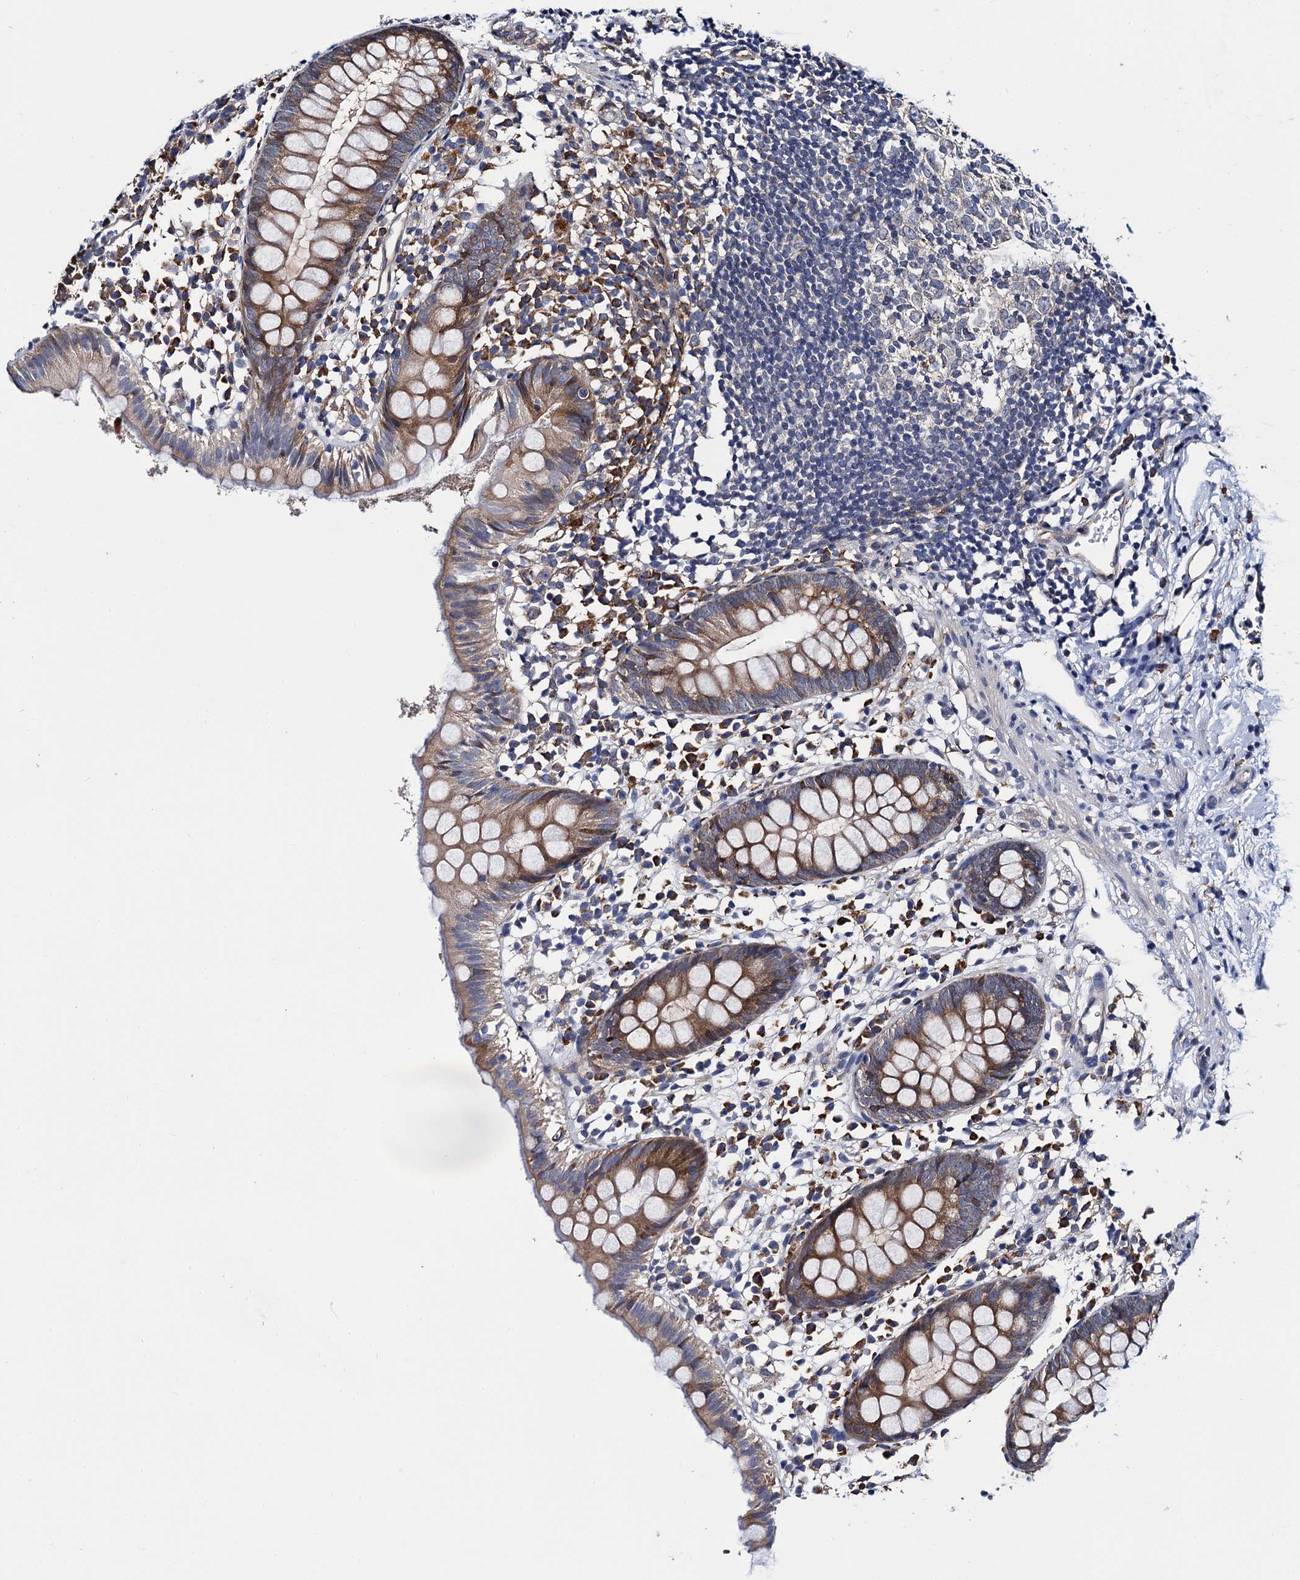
{"staining": {"intensity": "moderate", "quantity": ">75%", "location": "cytoplasmic/membranous"}, "tissue": "appendix", "cell_type": "Glandular cells", "image_type": "normal", "snomed": [{"axis": "morphology", "description": "Normal tissue, NOS"}, {"axis": "topography", "description": "Appendix"}], "caption": "DAB (3,3'-diaminobenzidine) immunohistochemical staining of normal appendix shows moderate cytoplasmic/membranous protein expression in approximately >75% of glandular cells. Using DAB (brown) and hematoxylin (blue) stains, captured at high magnification using brightfield microscopy.", "gene": "PGLS", "patient": {"sex": "female", "age": 20}}